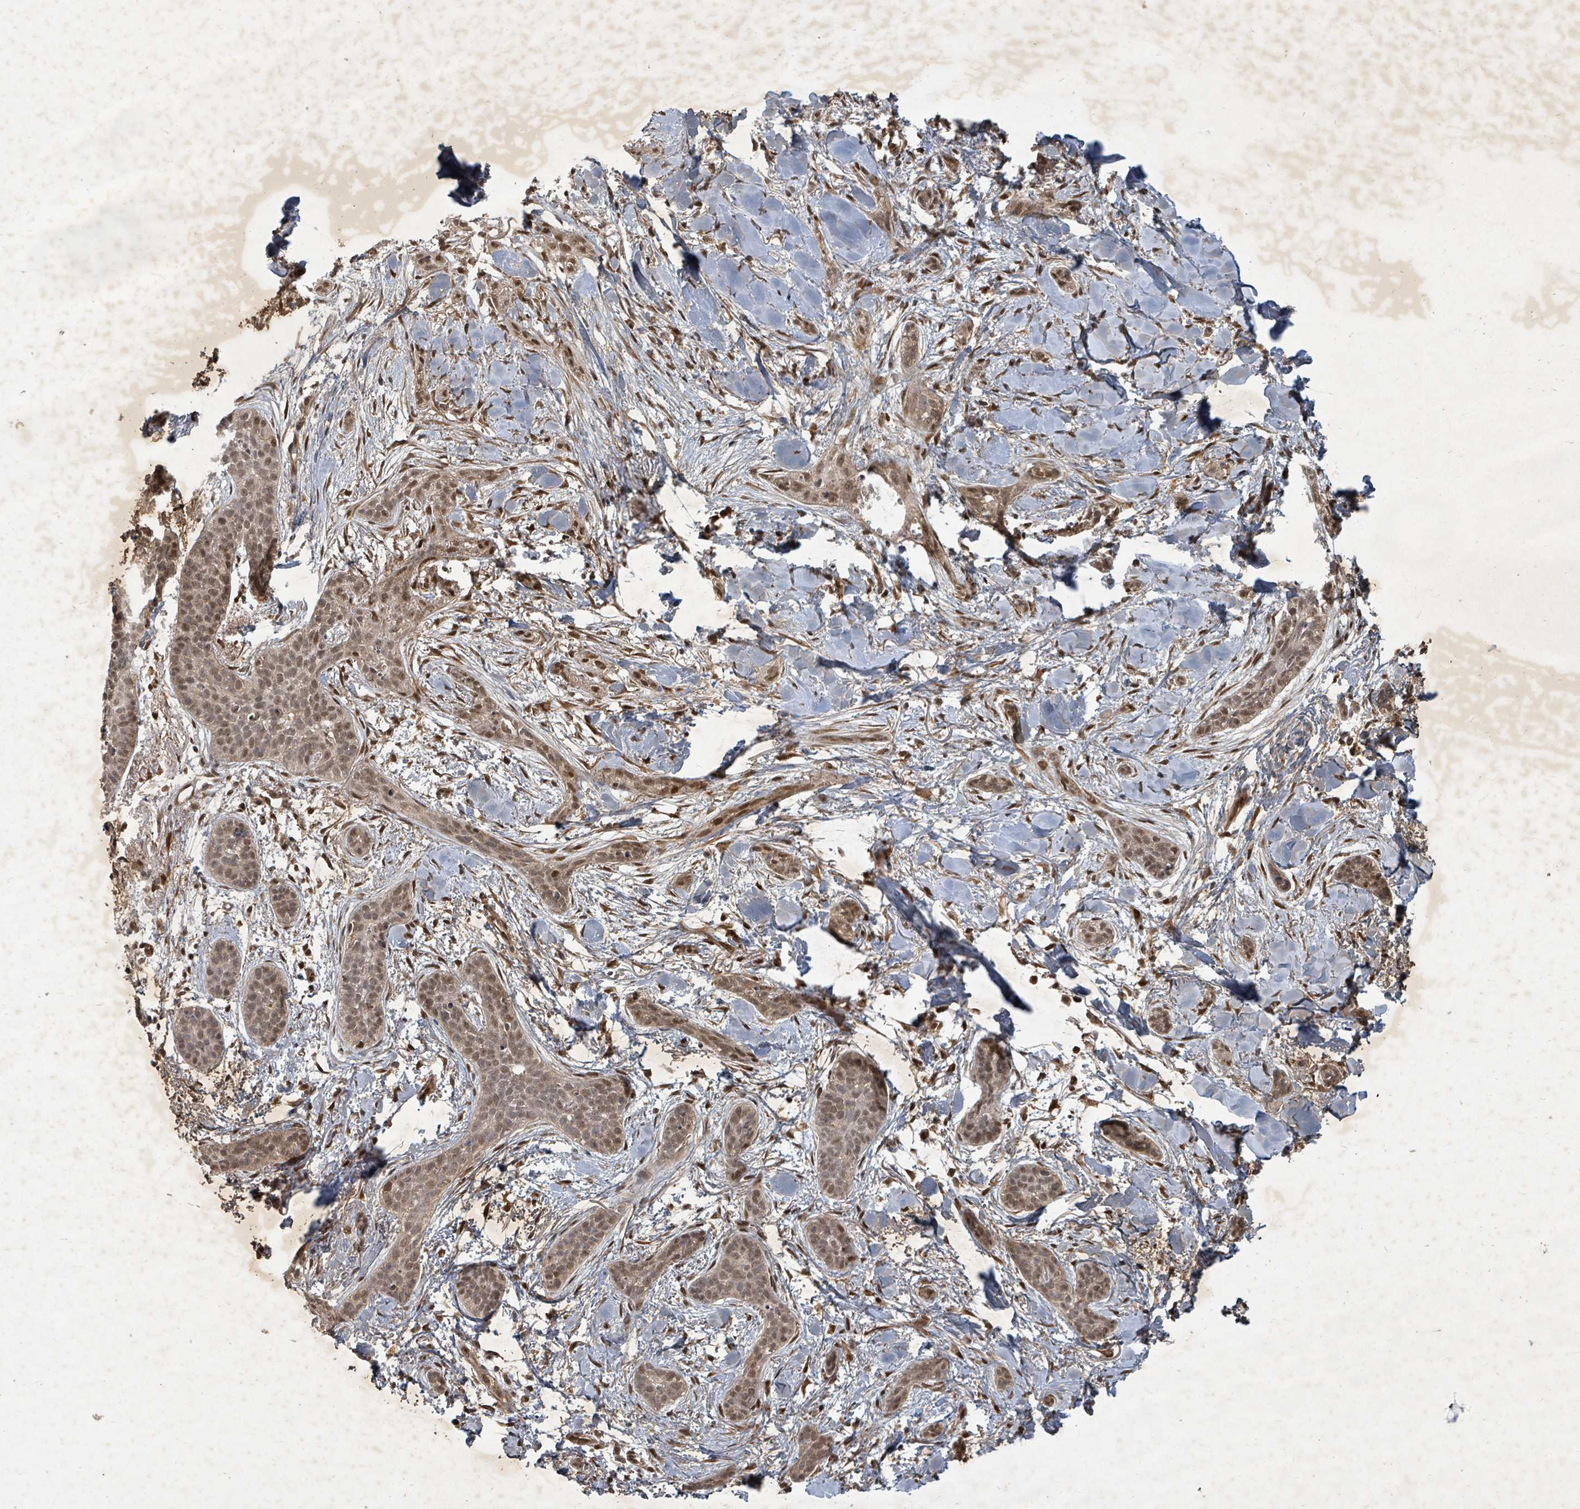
{"staining": {"intensity": "moderate", "quantity": ">75%", "location": "nuclear"}, "tissue": "skin cancer", "cell_type": "Tumor cells", "image_type": "cancer", "snomed": [{"axis": "morphology", "description": "Basal cell carcinoma"}, {"axis": "topography", "description": "Skin"}], "caption": "Immunohistochemistry (IHC) micrograph of basal cell carcinoma (skin) stained for a protein (brown), which displays medium levels of moderate nuclear staining in about >75% of tumor cells.", "gene": "KDM4E", "patient": {"sex": "male", "age": 52}}